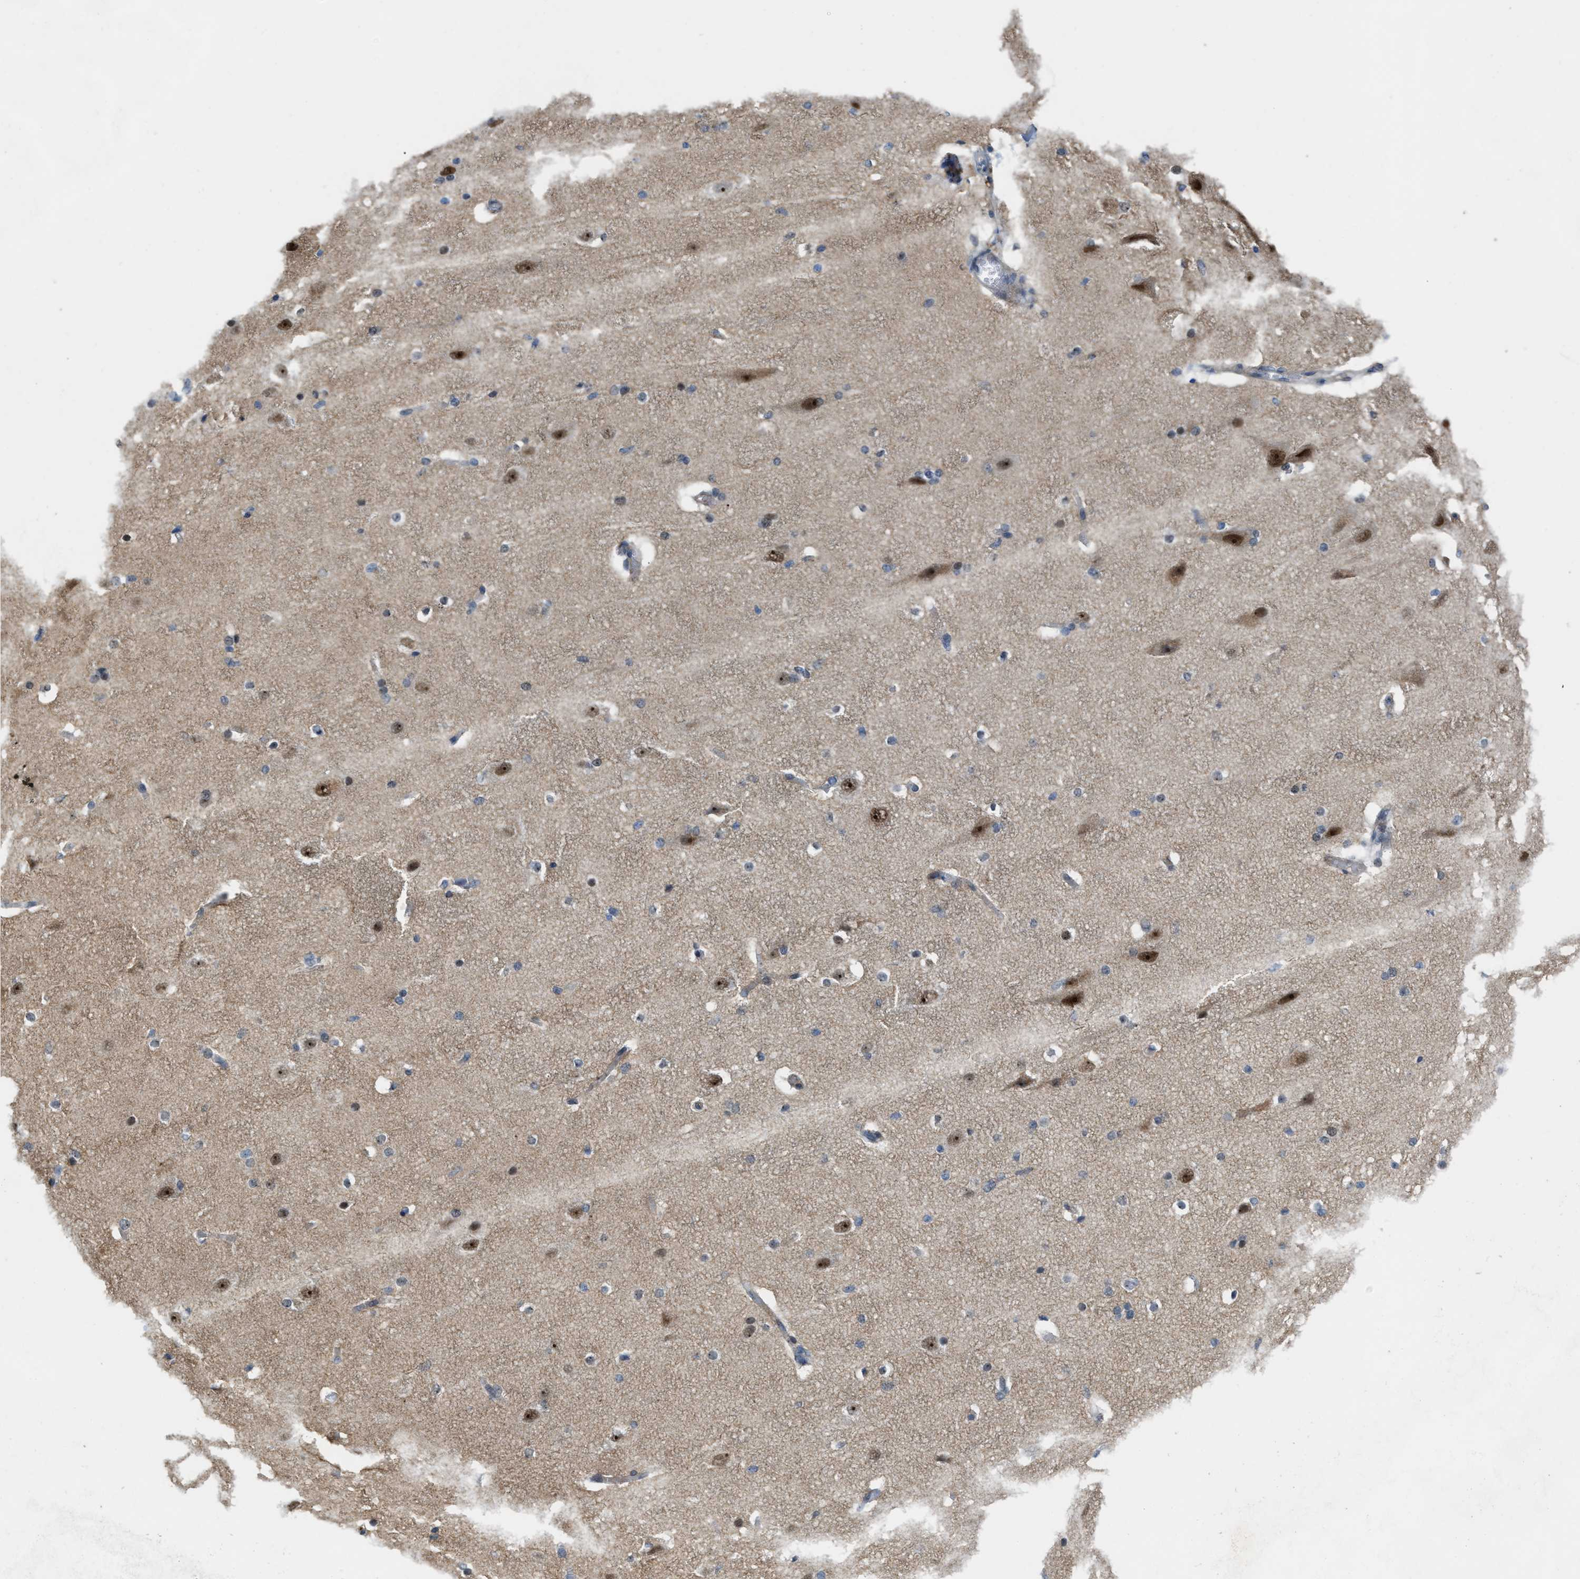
{"staining": {"intensity": "weak", "quantity": "25%-75%", "location": "nuclear"}, "tissue": "cerebral cortex", "cell_type": "Endothelial cells", "image_type": "normal", "snomed": [{"axis": "morphology", "description": "Normal tissue, NOS"}, {"axis": "topography", "description": "Cerebral cortex"}, {"axis": "topography", "description": "Hippocampus"}], "caption": "Normal cerebral cortex displays weak nuclear positivity in about 25%-75% of endothelial cells Using DAB (brown) and hematoxylin (blue) stains, captured at high magnification using brightfield microscopy..", "gene": "ZNF783", "patient": {"sex": "female", "age": 19}}